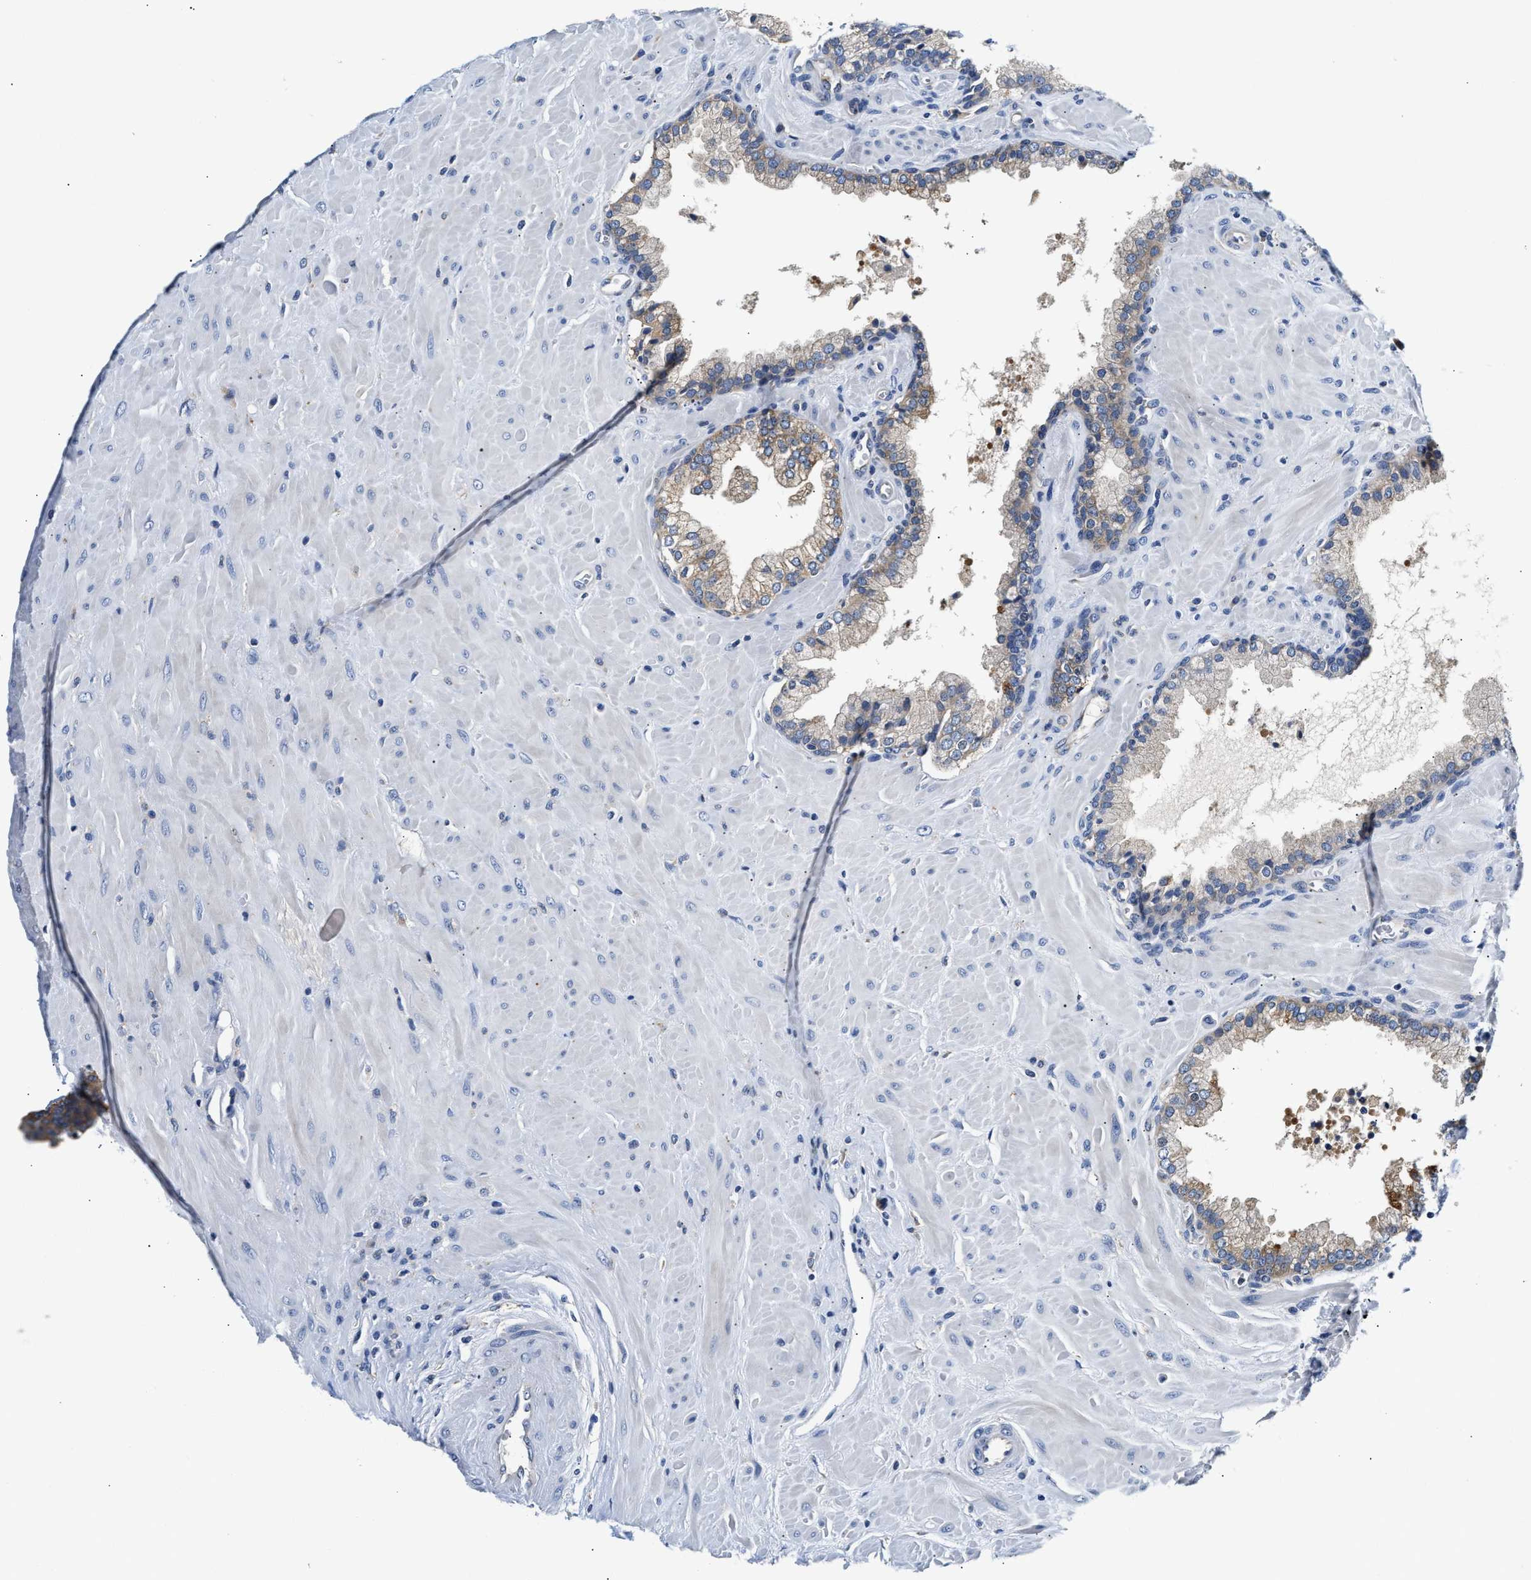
{"staining": {"intensity": "weak", "quantity": "25%-75%", "location": "cytoplasmic/membranous"}, "tissue": "prostate cancer", "cell_type": "Tumor cells", "image_type": "cancer", "snomed": [{"axis": "morphology", "description": "Adenocarcinoma, Low grade"}, {"axis": "topography", "description": "Prostate"}], "caption": "DAB (3,3'-diaminobenzidine) immunohistochemical staining of human prostate cancer reveals weak cytoplasmic/membranous protein expression in approximately 25%-75% of tumor cells.", "gene": "FAM185A", "patient": {"sex": "male", "age": 71}}